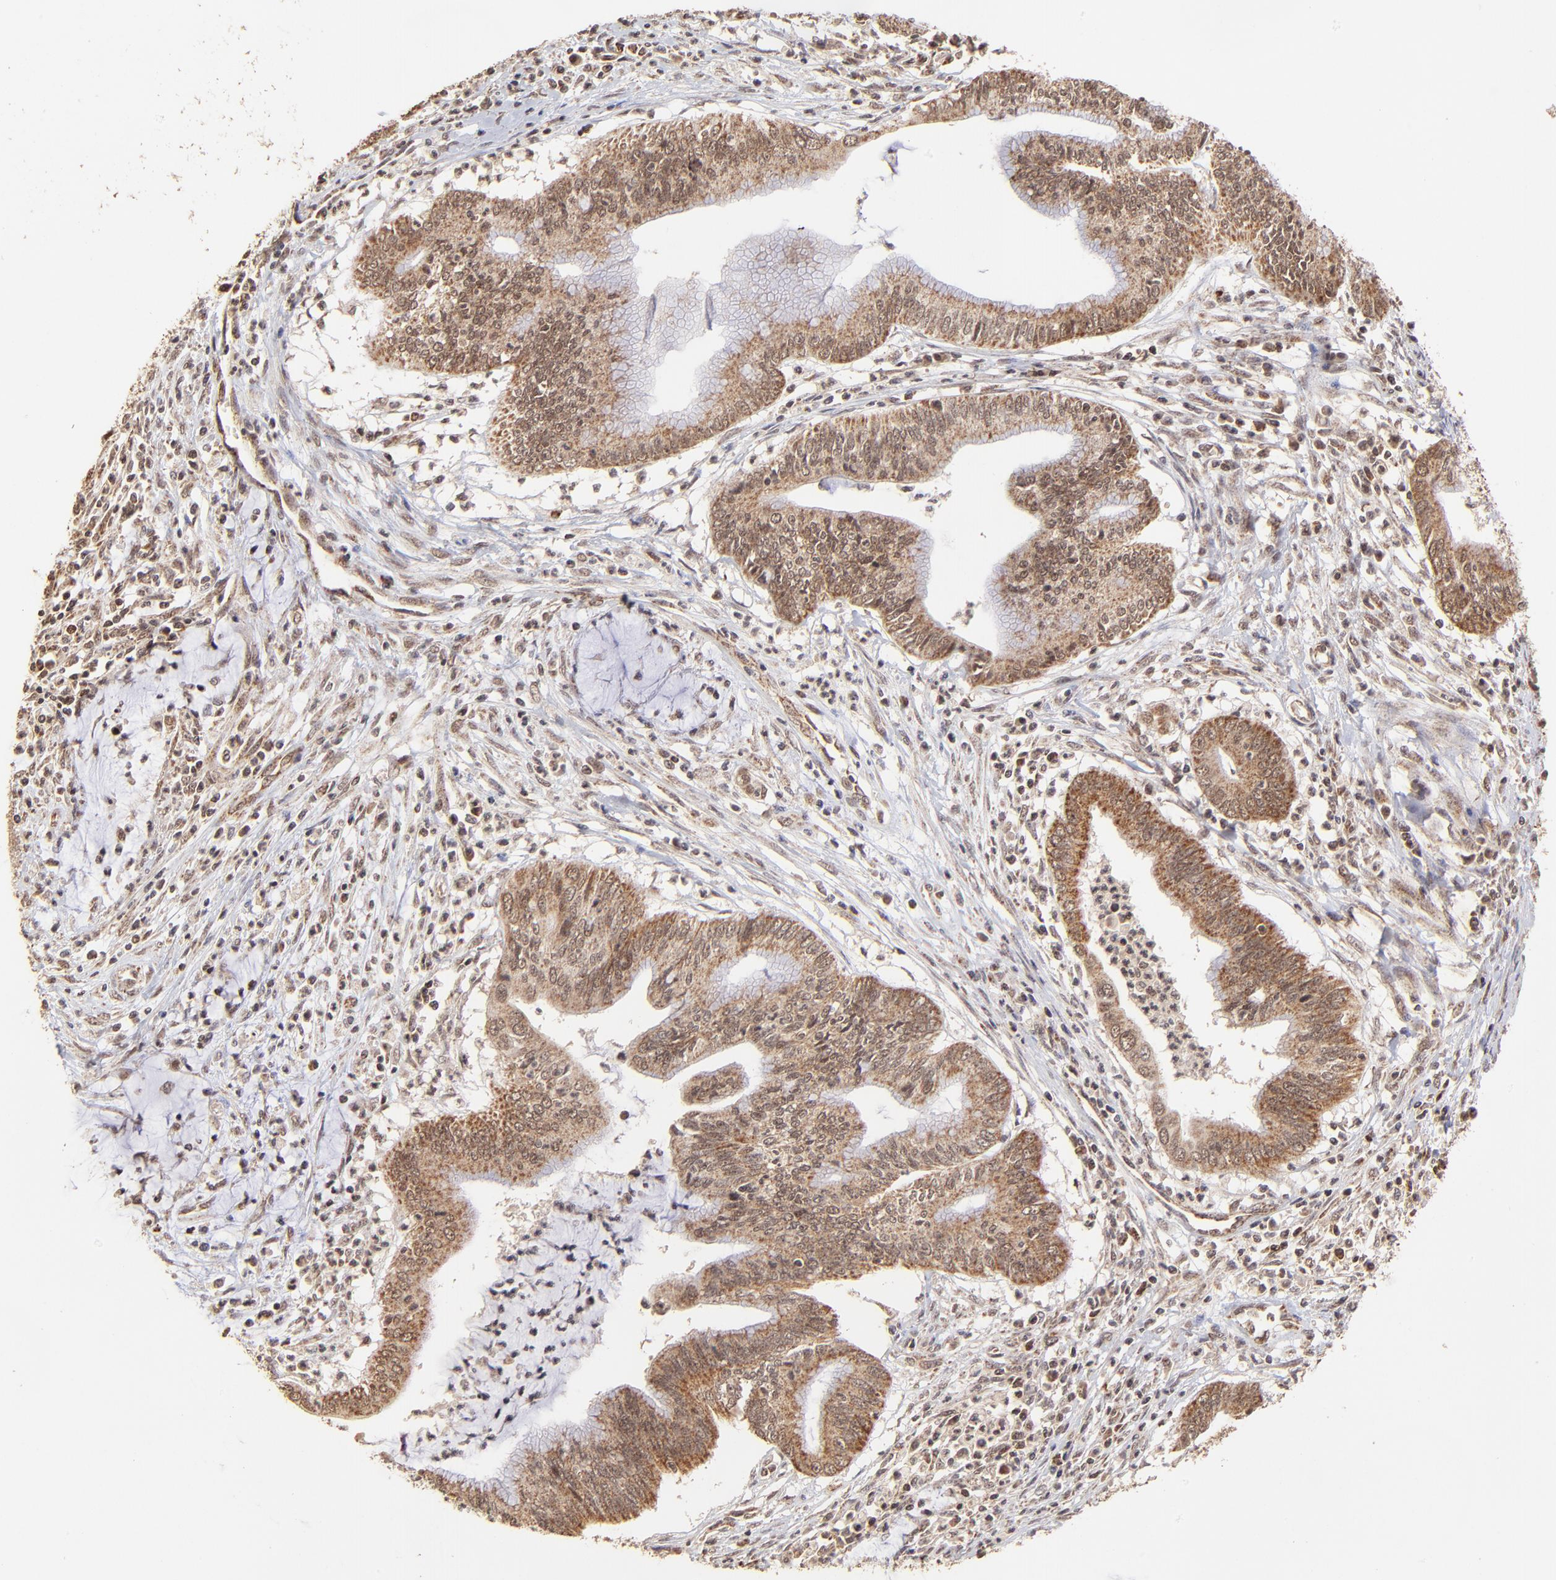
{"staining": {"intensity": "strong", "quantity": ">75%", "location": "cytoplasmic/membranous"}, "tissue": "cervical cancer", "cell_type": "Tumor cells", "image_type": "cancer", "snomed": [{"axis": "morphology", "description": "Adenocarcinoma, NOS"}, {"axis": "topography", "description": "Cervix"}], "caption": "Cervical cancer (adenocarcinoma) stained with immunohistochemistry displays strong cytoplasmic/membranous positivity in about >75% of tumor cells.", "gene": "MED15", "patient": {"sex": "female", "age": 36}}